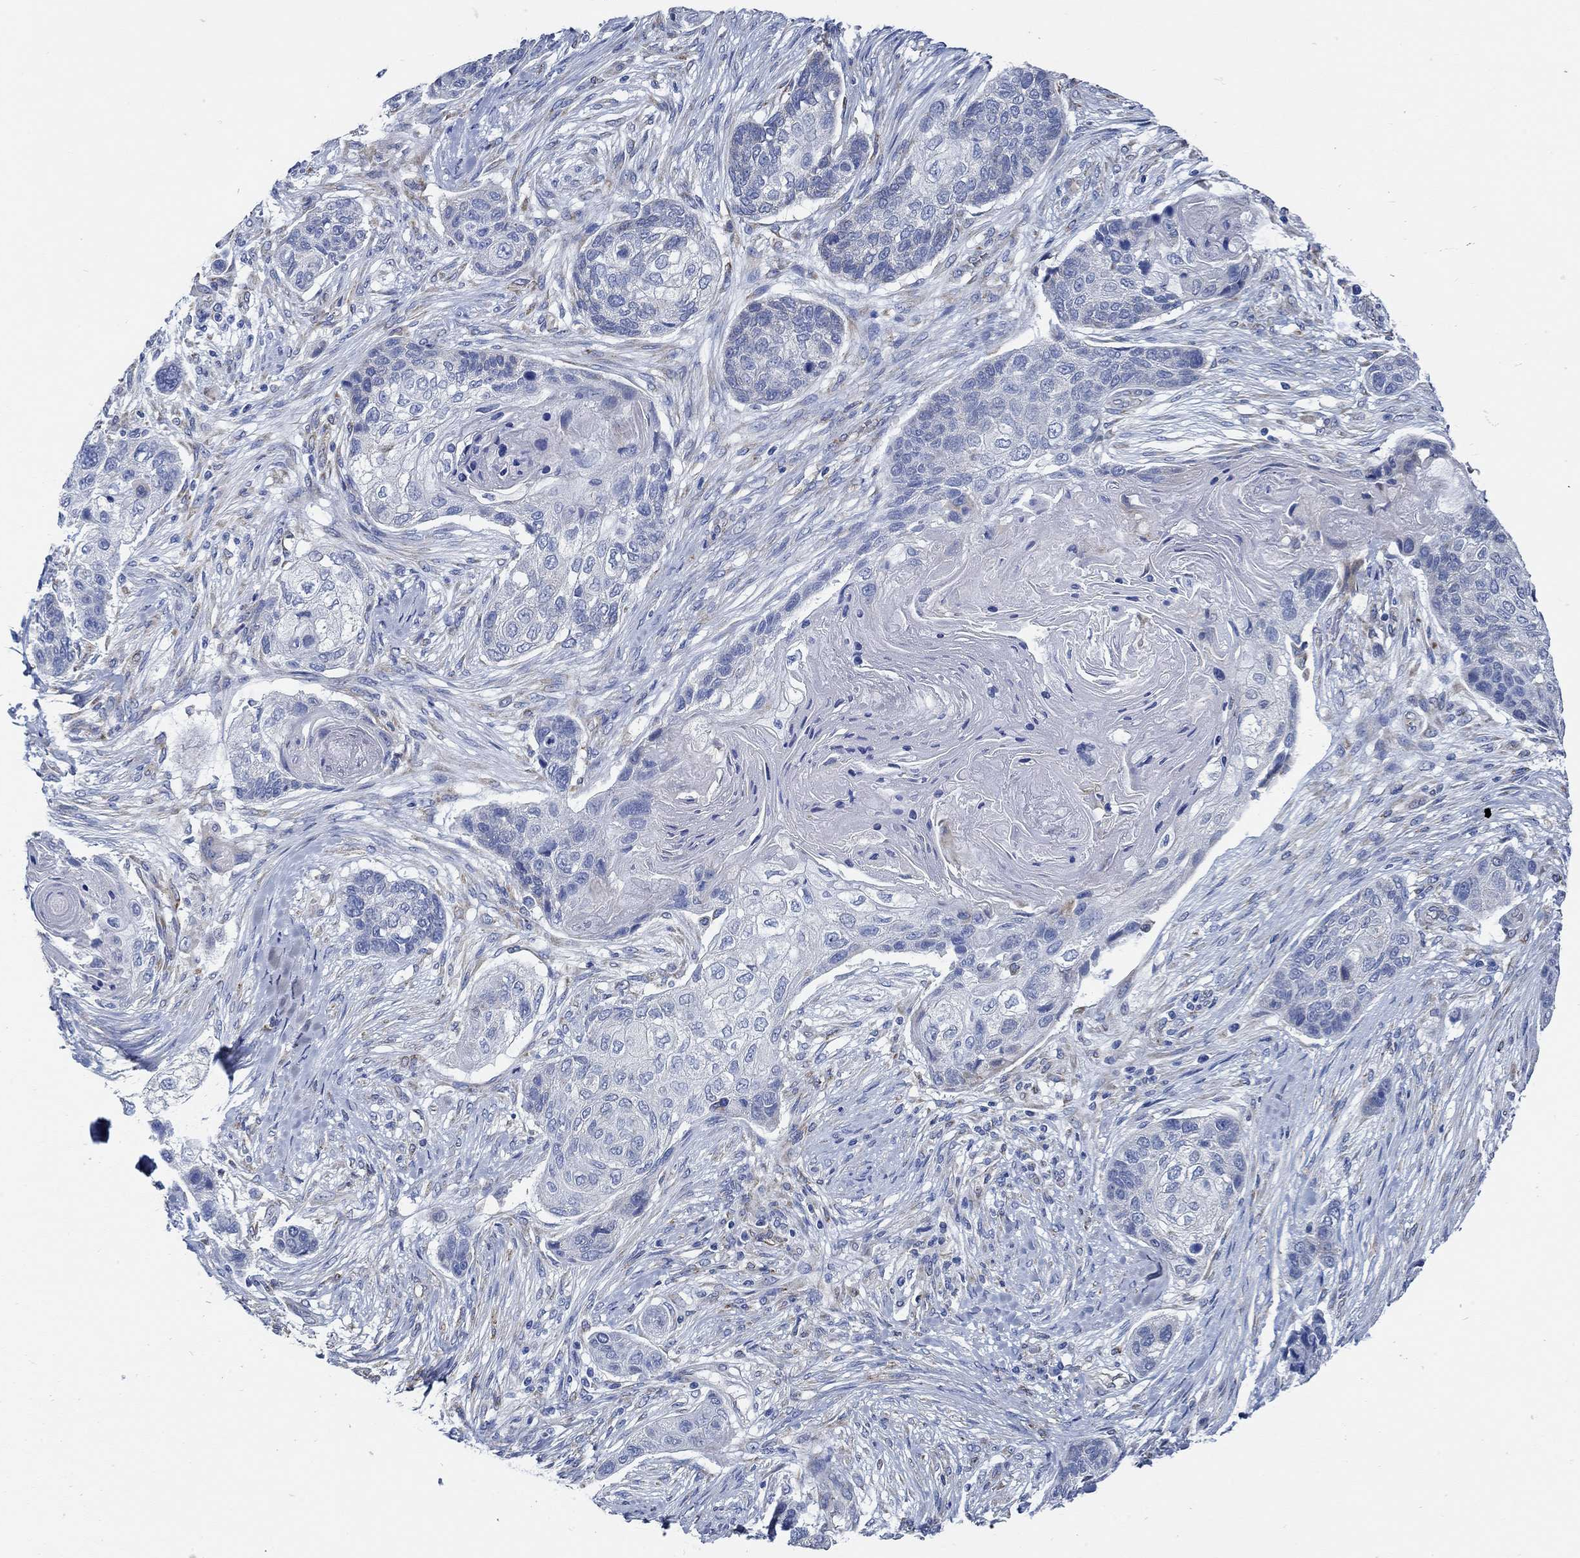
{"staining": {"intensity": "negative", "quantity": "none", "location": "none"}, "tissue": "lung cancer", "cell_type": "Tumor cells", "image_type": "cancer", "snomed": [{"axis": "morphology", "description": "Normal tissue, NOS"}, {"axis": "morphology", "description": "Squamous cell carcinoma, NOS"}, {"axis": "topography", "description": "Bronchus"}, {"axis": "topography", "description": "Lung"}], "caption": "Human lung cancer (squamous cell carcinoma) stained for a protein using immunohistochemistry exhibits no expression in tumor cells.", "gene": "HECW2", "patient": {"sex": "male", "age": 69}}